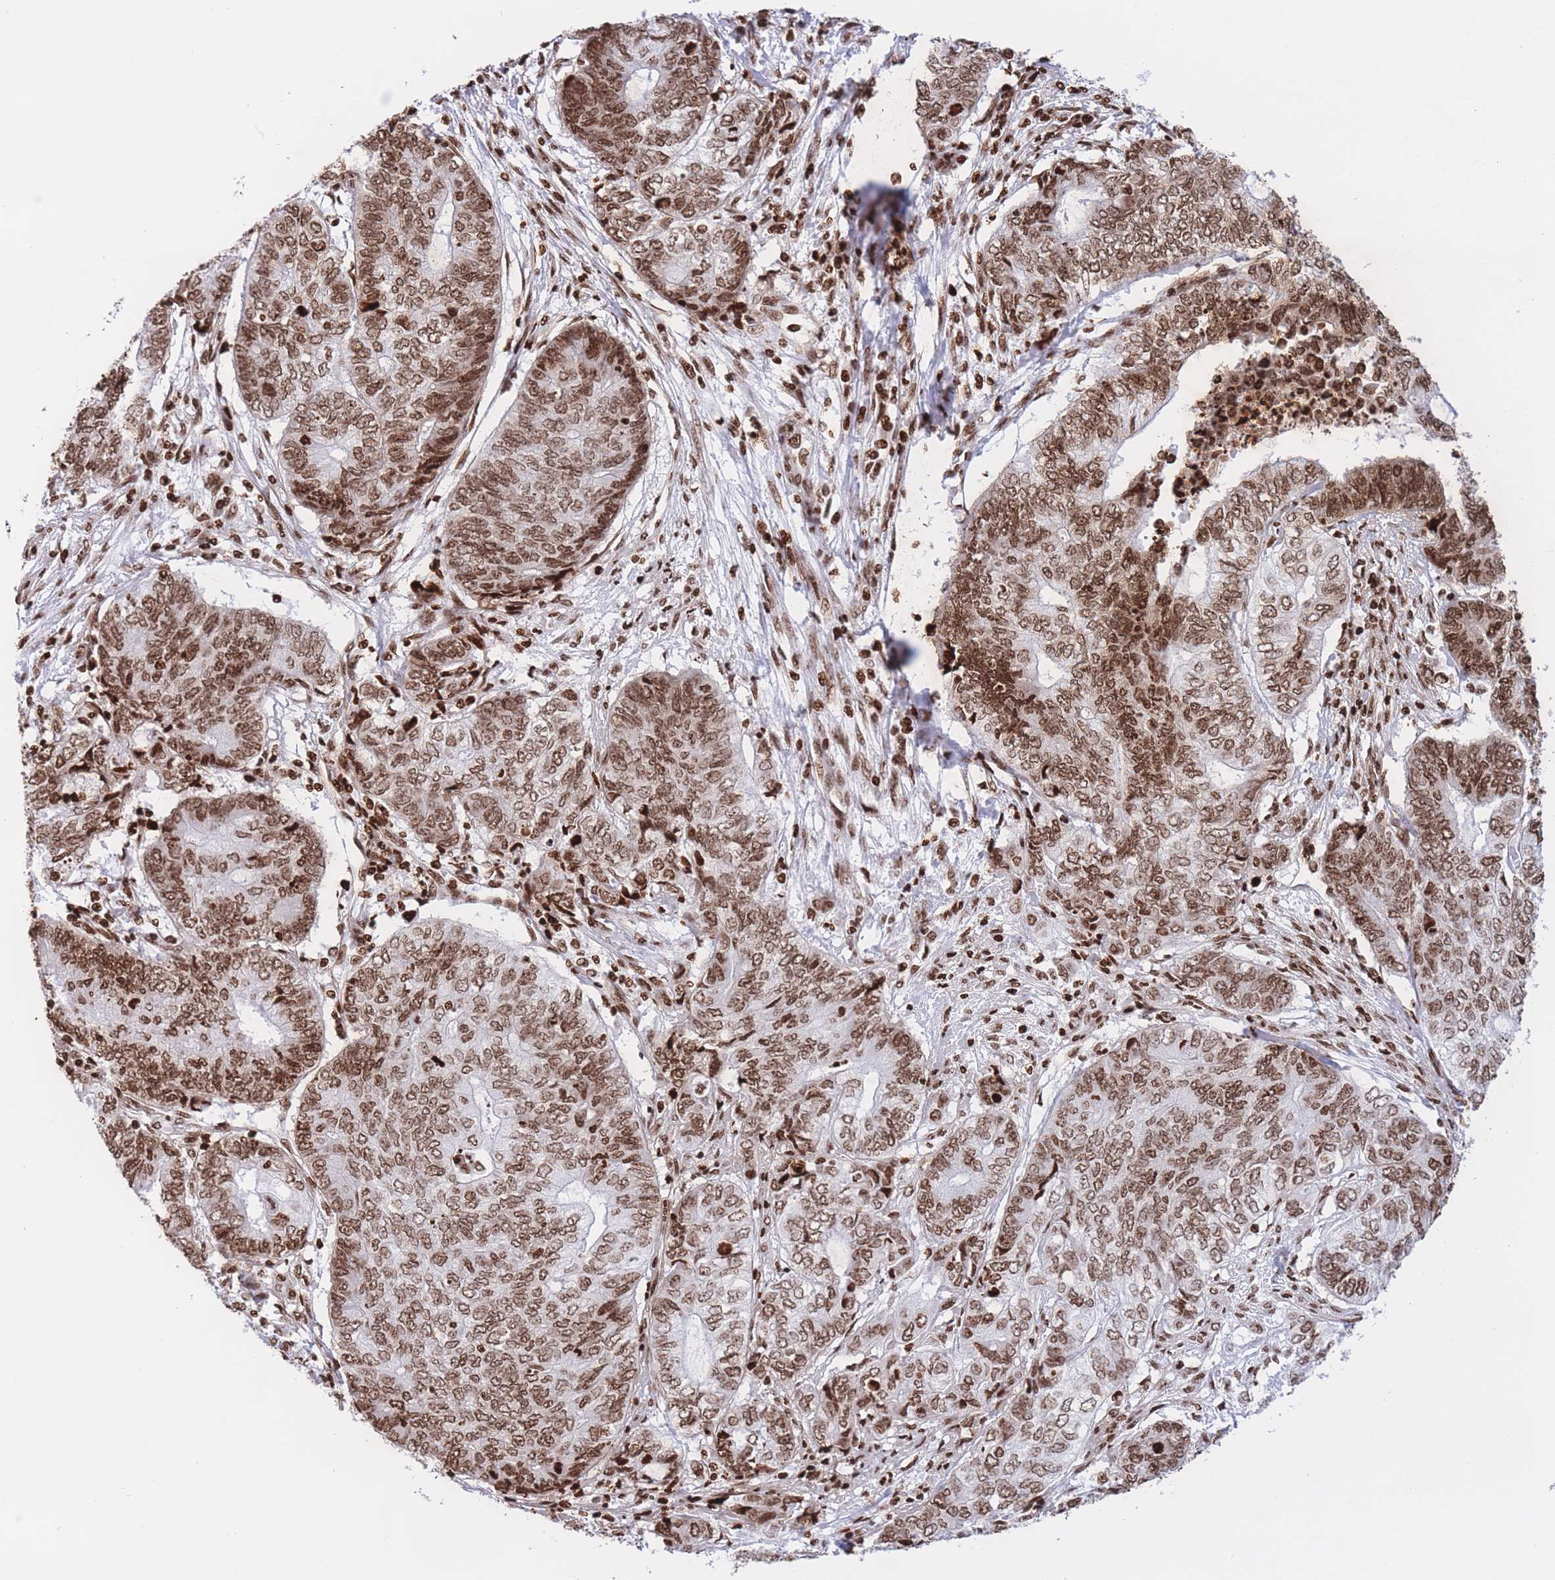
{"staining": {"intensity": "moderate", "quantity": ">75%", "location": "nuclear"}, "tissue": "endometrial cancer", "cell_type": "Tumor cells", "image_type": "cancer", "snomed": [{"axis": "morphology", "description": "Adenocarcinoma, NOS"}, {"axis": "topography", "description": "Uterus"}, {"axis": "topography", "description": "Endometrium"}], "caption": "Protein analysis of adenocarcinoma (endometrial) tissue demonstrates moderate nuclear staining in about >75% of tumor cells. (brown staining indicates protein expression, while blue staining denotes nuclei).", "gene": "H2BC11", "patient": {"sex": "female", "age": 70}}